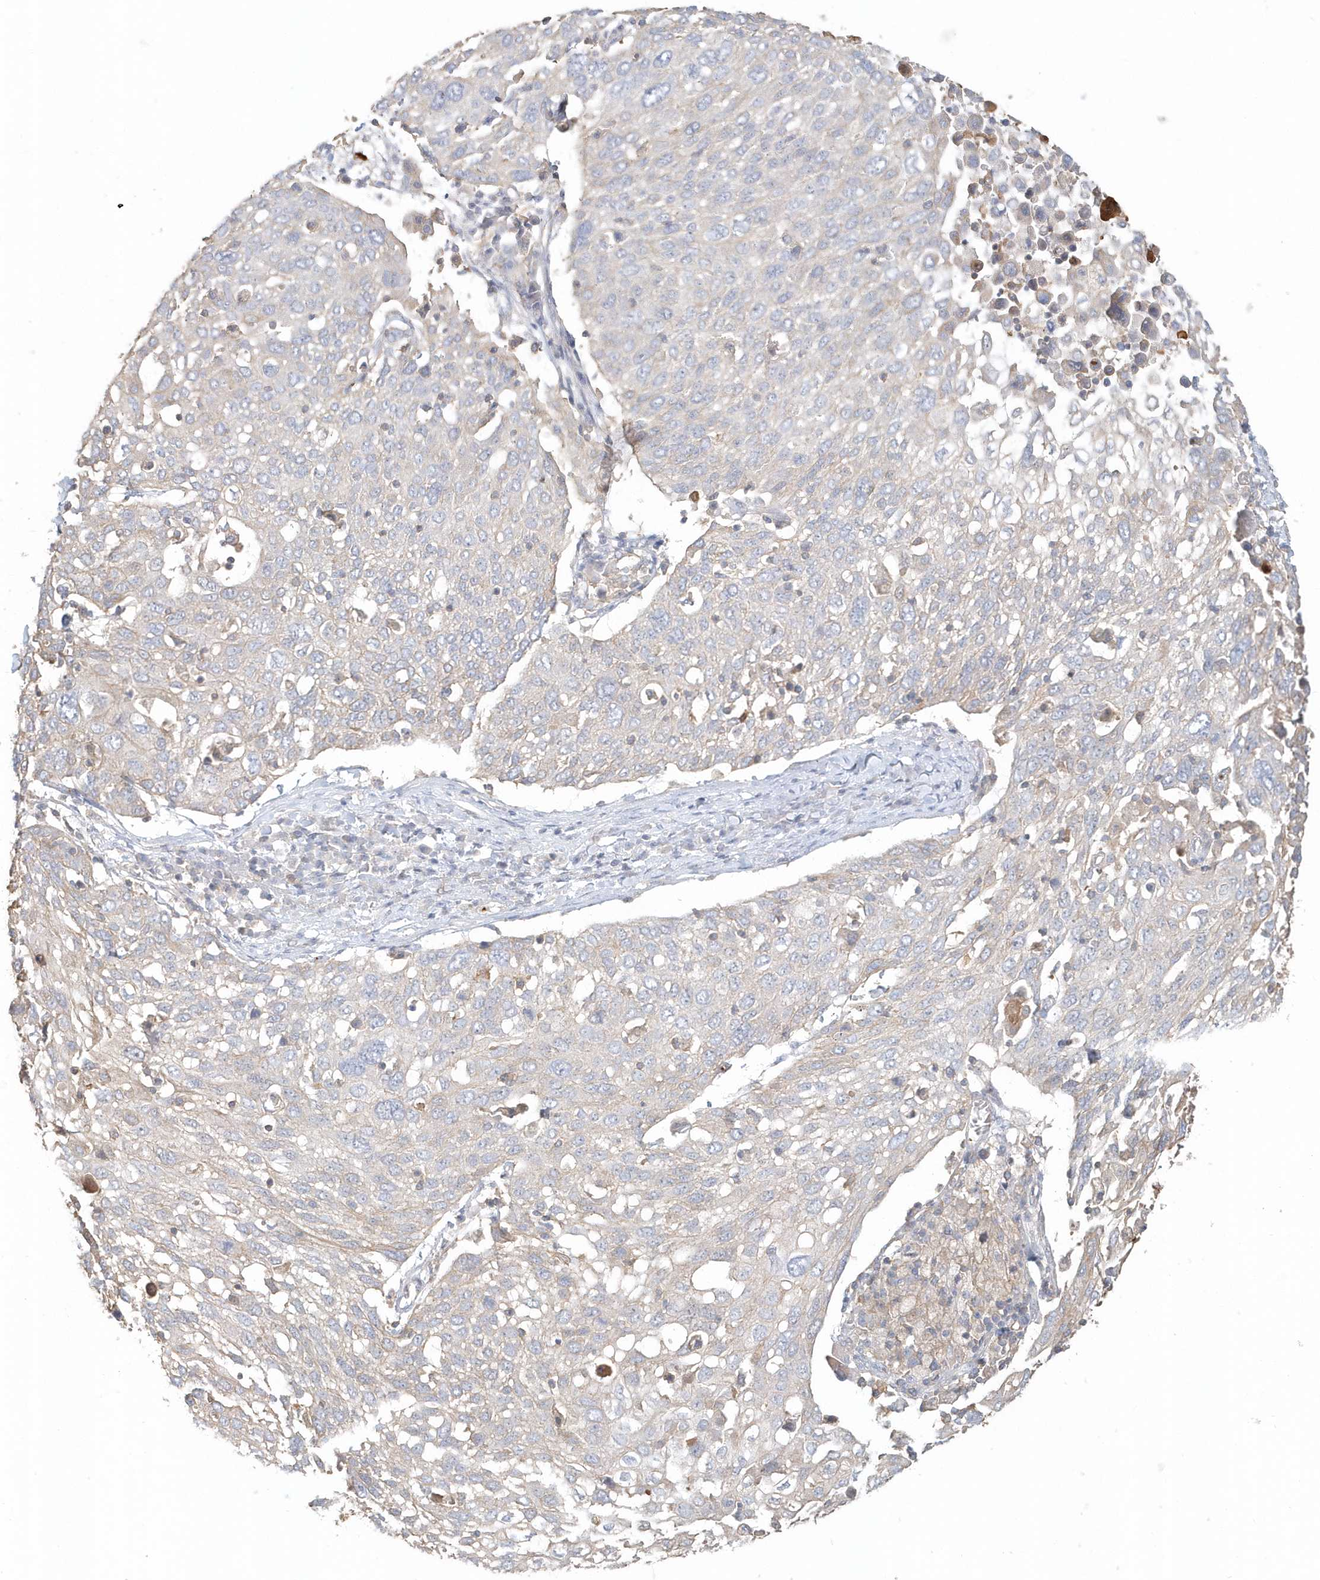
{"staining": {"intensity": "weak", "quantity": "<25%", "location": "cytoplasmic/membranous"}, "tissue": "lung cancer", "cell_type": "Tumor cells", "image_type": "cancer", "snomed": [{"axis": "morphology", "description": "Squamous cell carcinoma, NOS"}, {"axis": "topography", "description": "Lung"}], "caption": "Tumor cells are negative for brown protein staining in lung squamous cell carcinoma.", "gene": "MMRN1", "patient": {"sex": "male", "age": 65}}